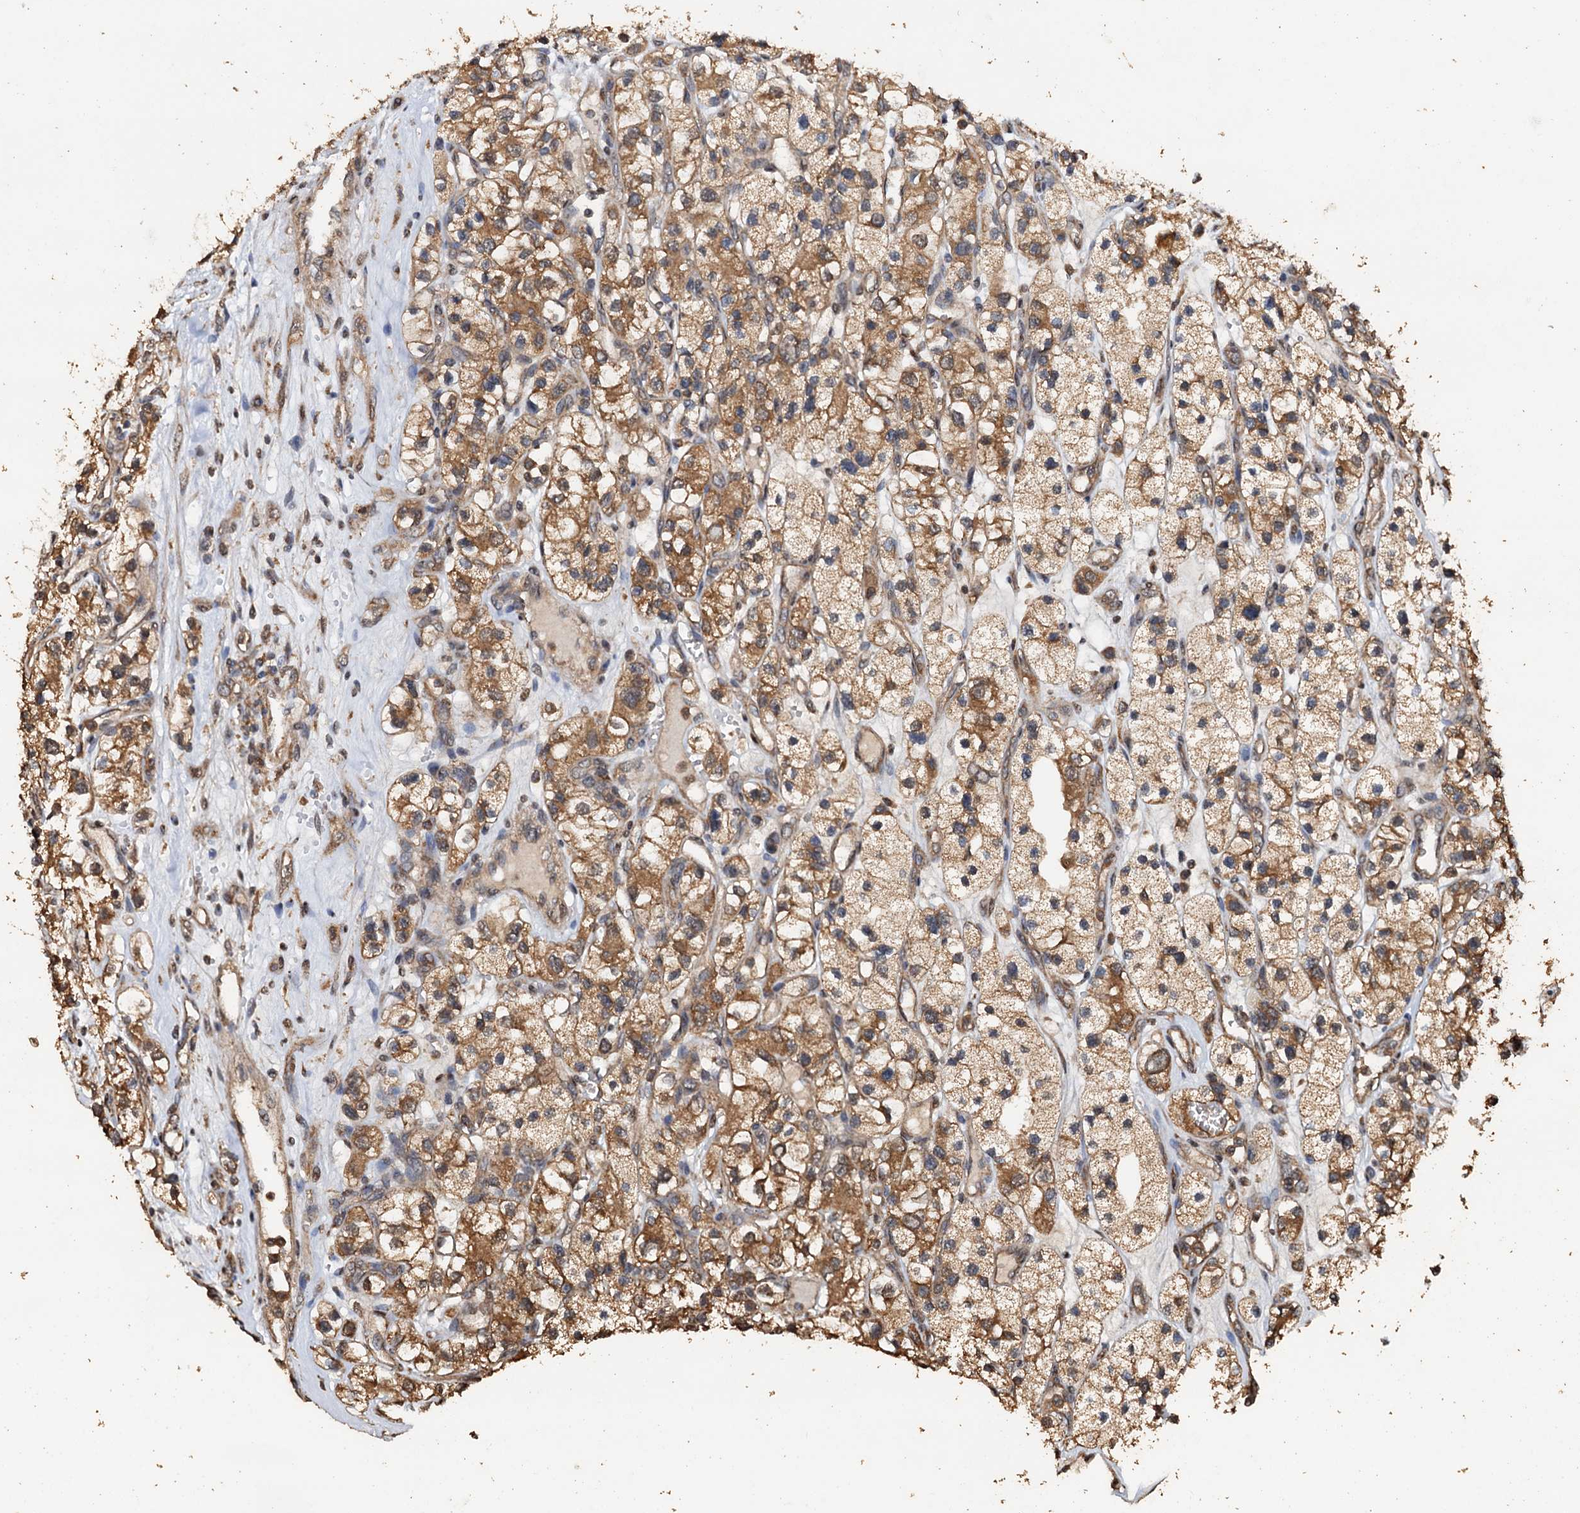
{"staining": {"intensity": "moderate", "quantity": ">75%", "location": "cytoplasmic/membranous"}, "tissue": "renal cancer", "cell_type": "Tumor cells", "image_type": "cancer", "snomed": [{"axis": "morphology", "description": "Adenocarcinoma, NOS"}, {"axis": "topography", "description": "Kidney"}], "caption": "Immunohistochemistry micrograph of adenocarcinoma (renal) stained for a protein (brown), which exhibits medium levels of moderate cytoplasmic/membranous expression in about >75% of tumor cells.", "gene": "PSMD9", "patient": {"sex": "female", "age": 57}}